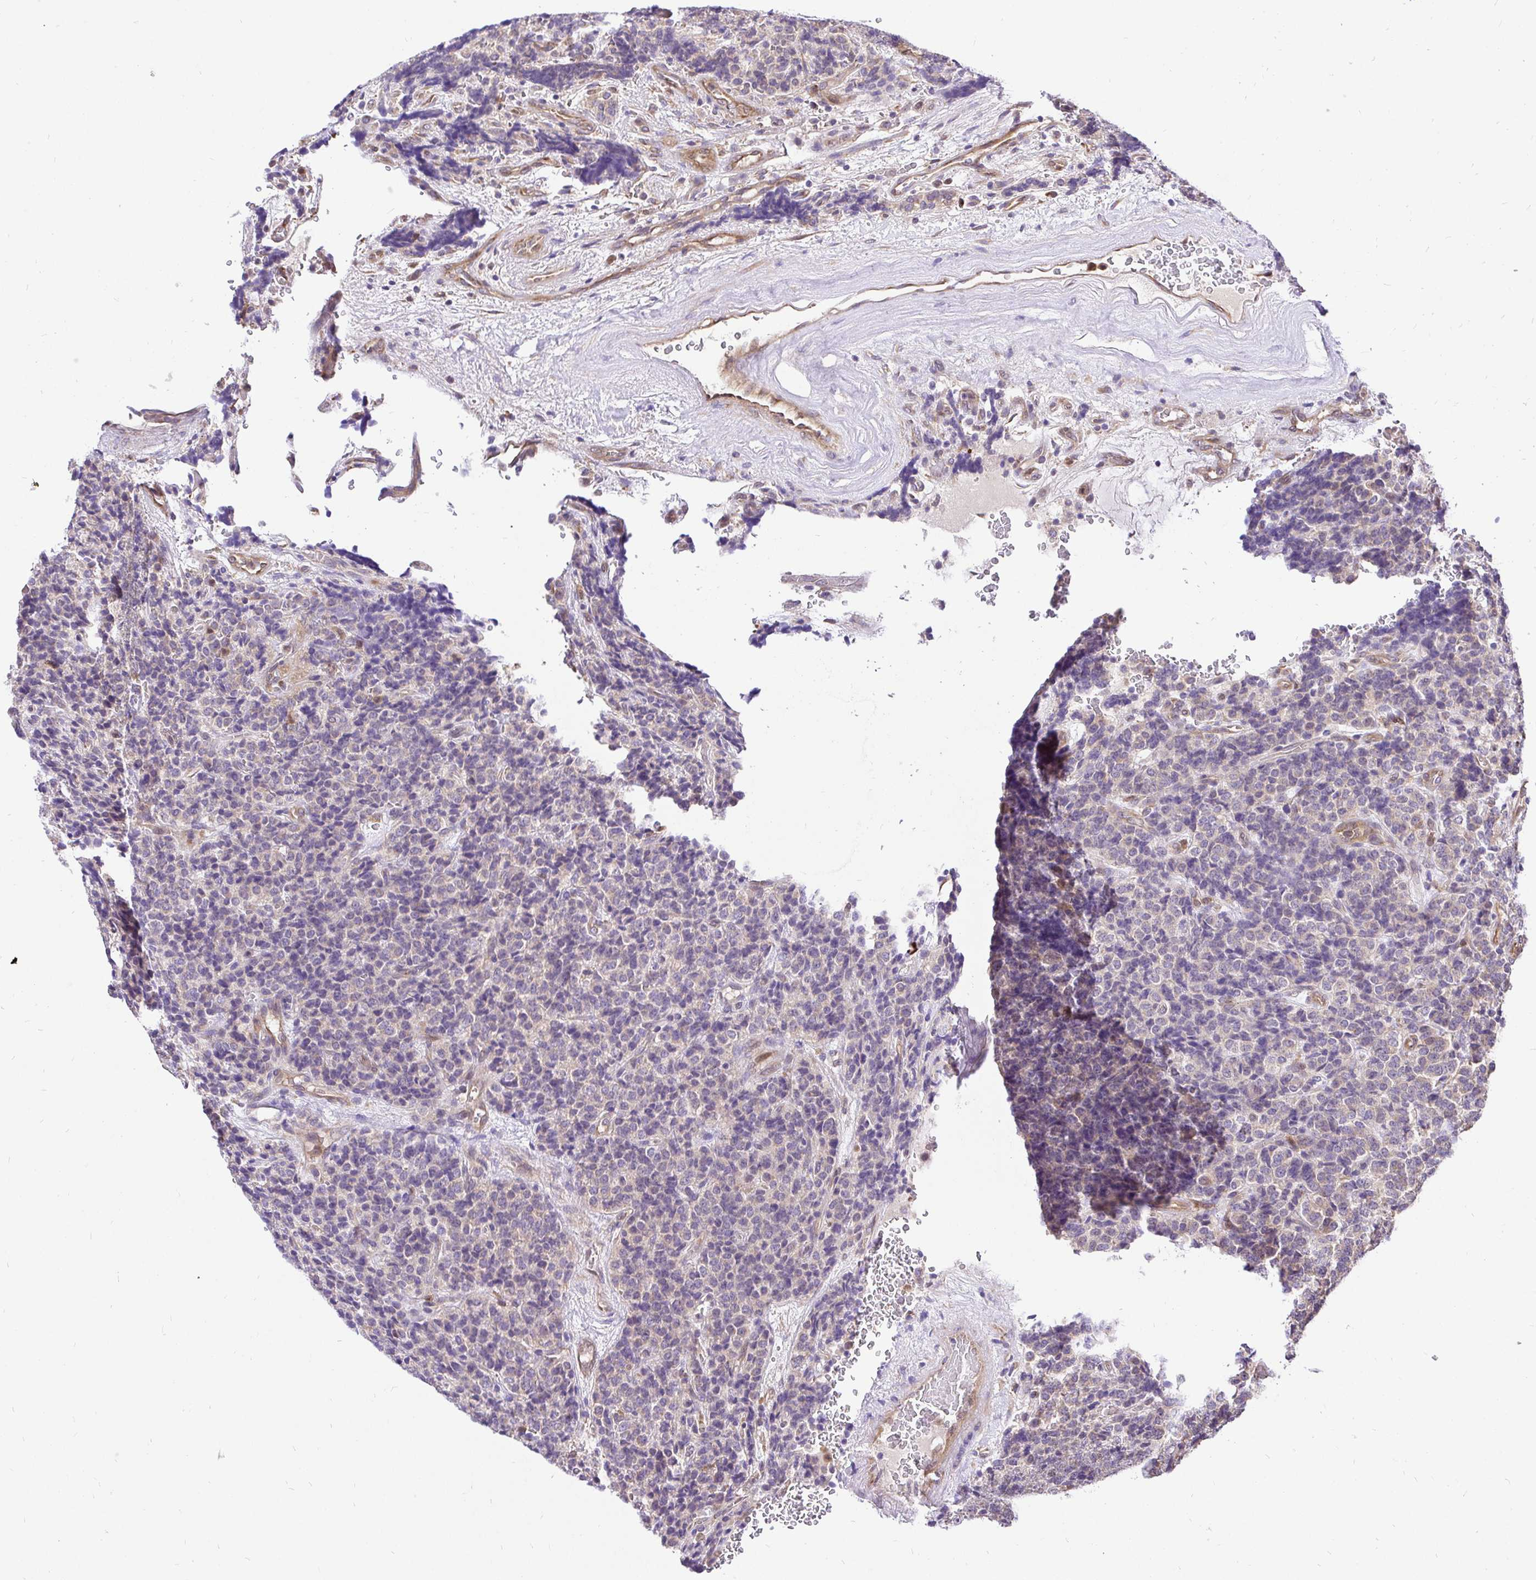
{"staining": {"intensity": "weak", "quantity": "<25%", "location": "cytoplasmic/membranous"}, "tissue": "carcinoid", "cell_type": "Tumor cells", "image_type": "cancer", "snomed": [{"axis": "morphology", "description": "Carcinoid, malignant, NOS"}, {"axis": "topography", "description": "Pancreas"}], "caption": "Carcinoid (malignant) stained for a protein using immunohistochemistry (IHC) reveals no staining tumor cells.", "gene": "CCDC122", "patient": {"sex": "male", "age": 36}}